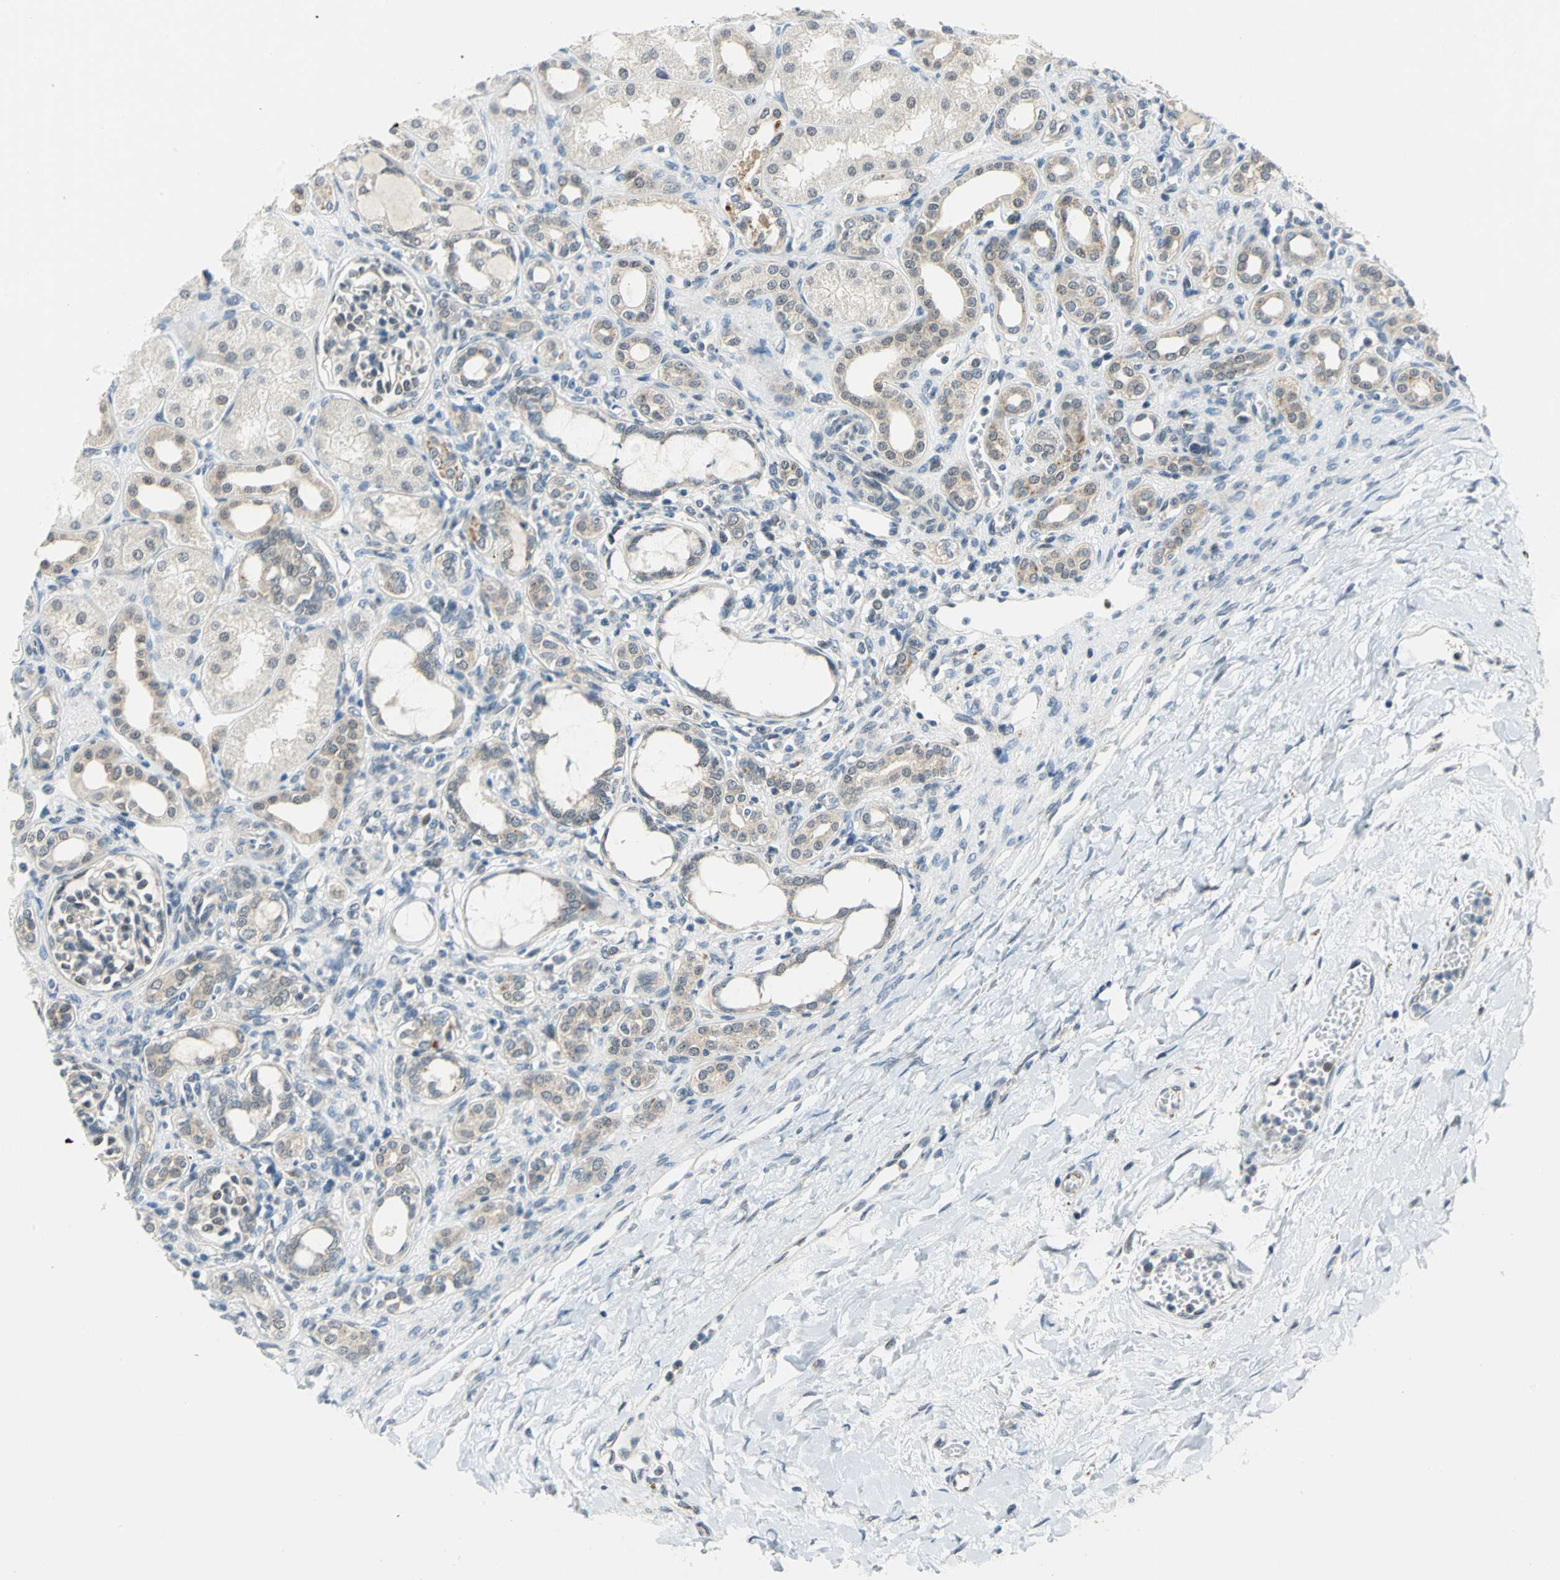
{"staining": {"intensity": "negative", "quantity": "none", "location": "none"}, "tissue": "kidney", "cell_type": "Cells in glomeruli", "image_type": "normal", "snomed": [{"axis": "morphology", "description": "Normal tissue, NOS"}, {"axis": "topography", "description": "Kidney"}], "caption": "Cells in glomeruli show no significant expression in benign kidney. (DAB immunohistochemistry, high magnification).", "gene": "PIN1", "patient": {"sex": "male", "age": 7}}